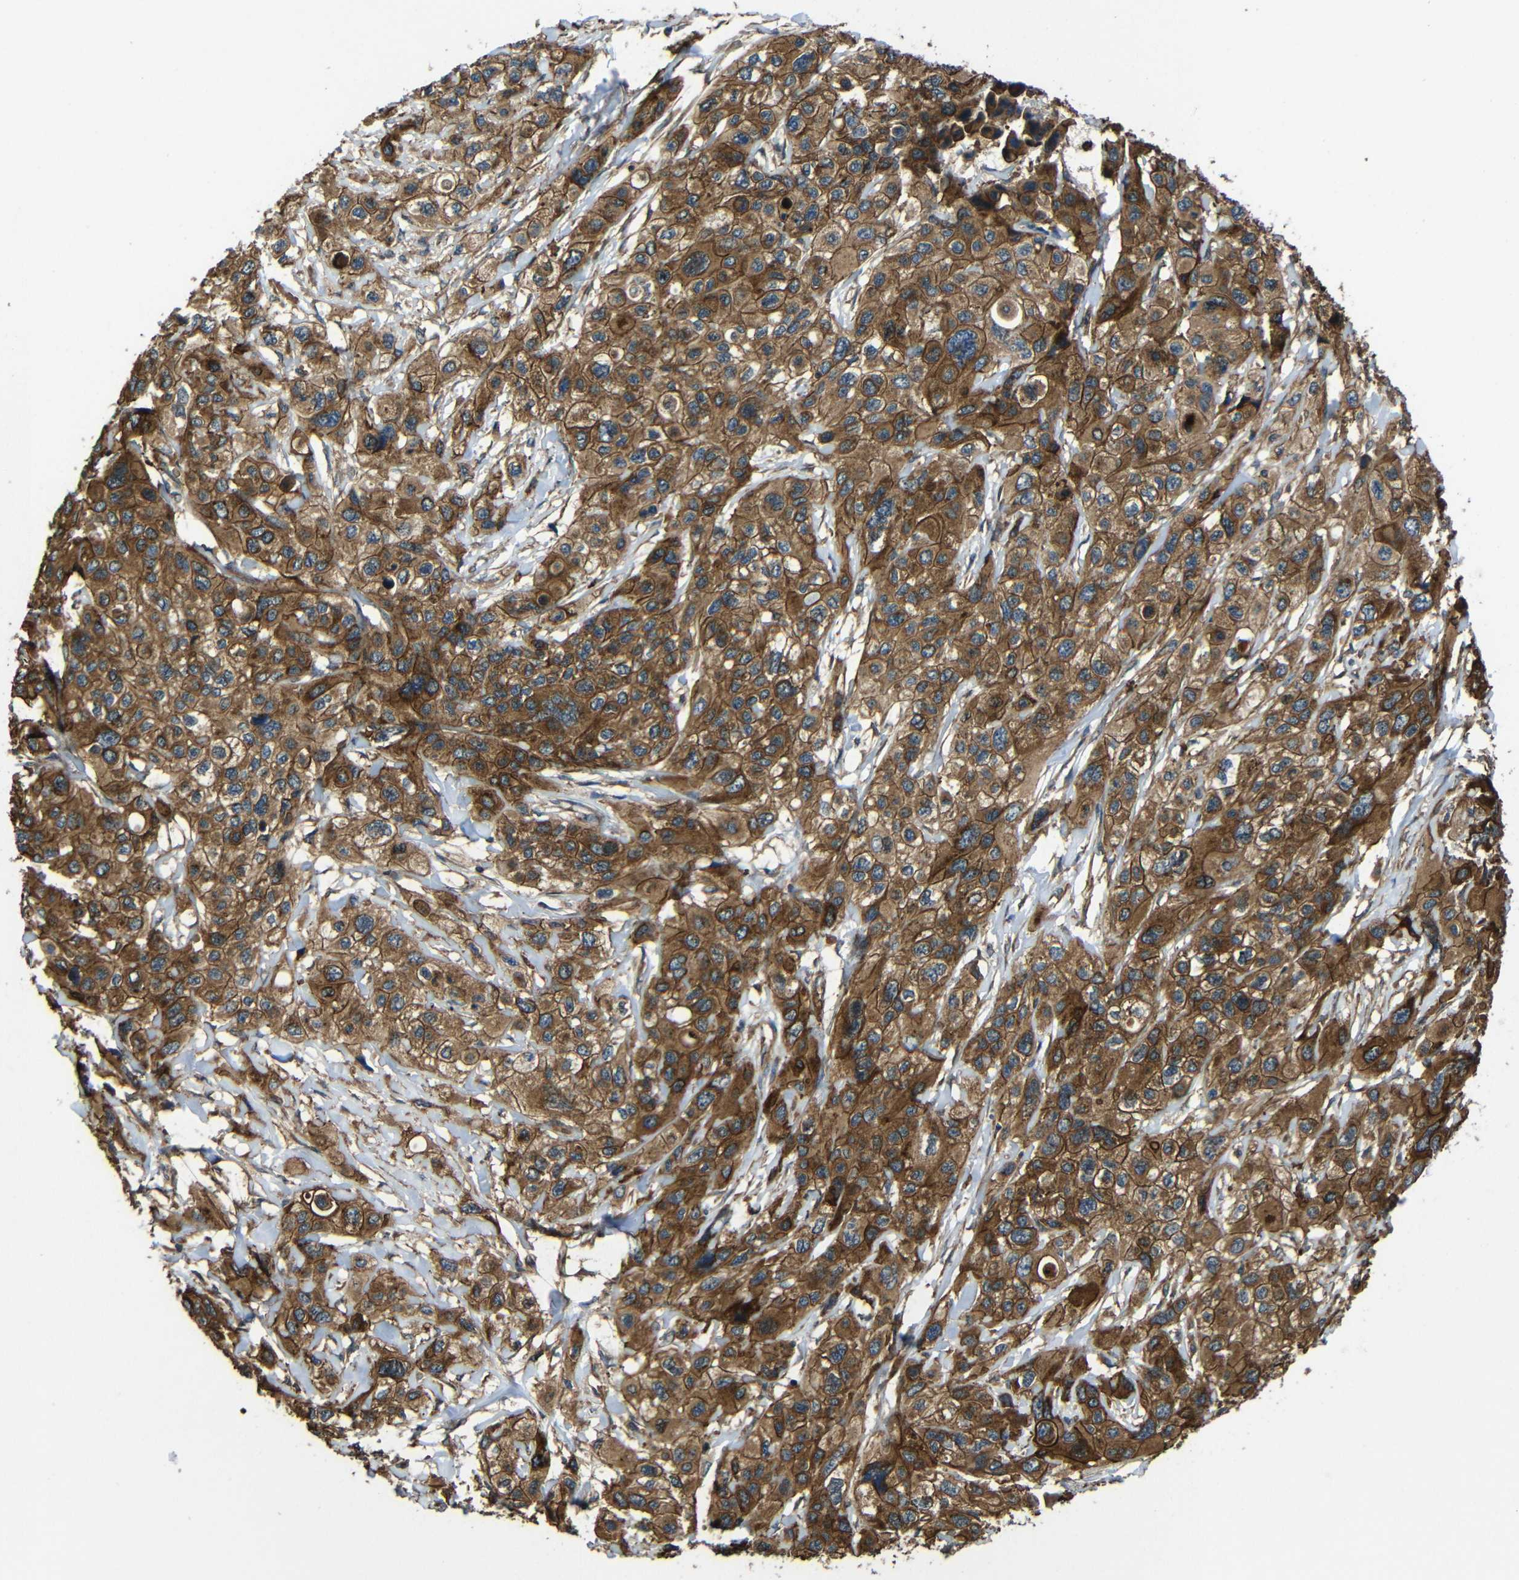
{"staining": {"intensity": "strong", "quantity": ">75%", "location": "cytoplasmic/membranous"}, "tissue": "pancreatic cancer", "cell_type": "Tumor cells", "image_type": "cancer", "snomed": [{"axis": "morphology", "description": "Adenocarcinoma, NOS"}, {"axis": "topography", "description": "Pancreas"}], "caption": "Protein analysis of pancreatic cancer (adenocarcinoma) tissue reveals strong cytoplasmic/membranous staining in approximately >75% of tumor cells.", "gene": "PTCH1", "patient": {"sex": "male", "age": 73}}